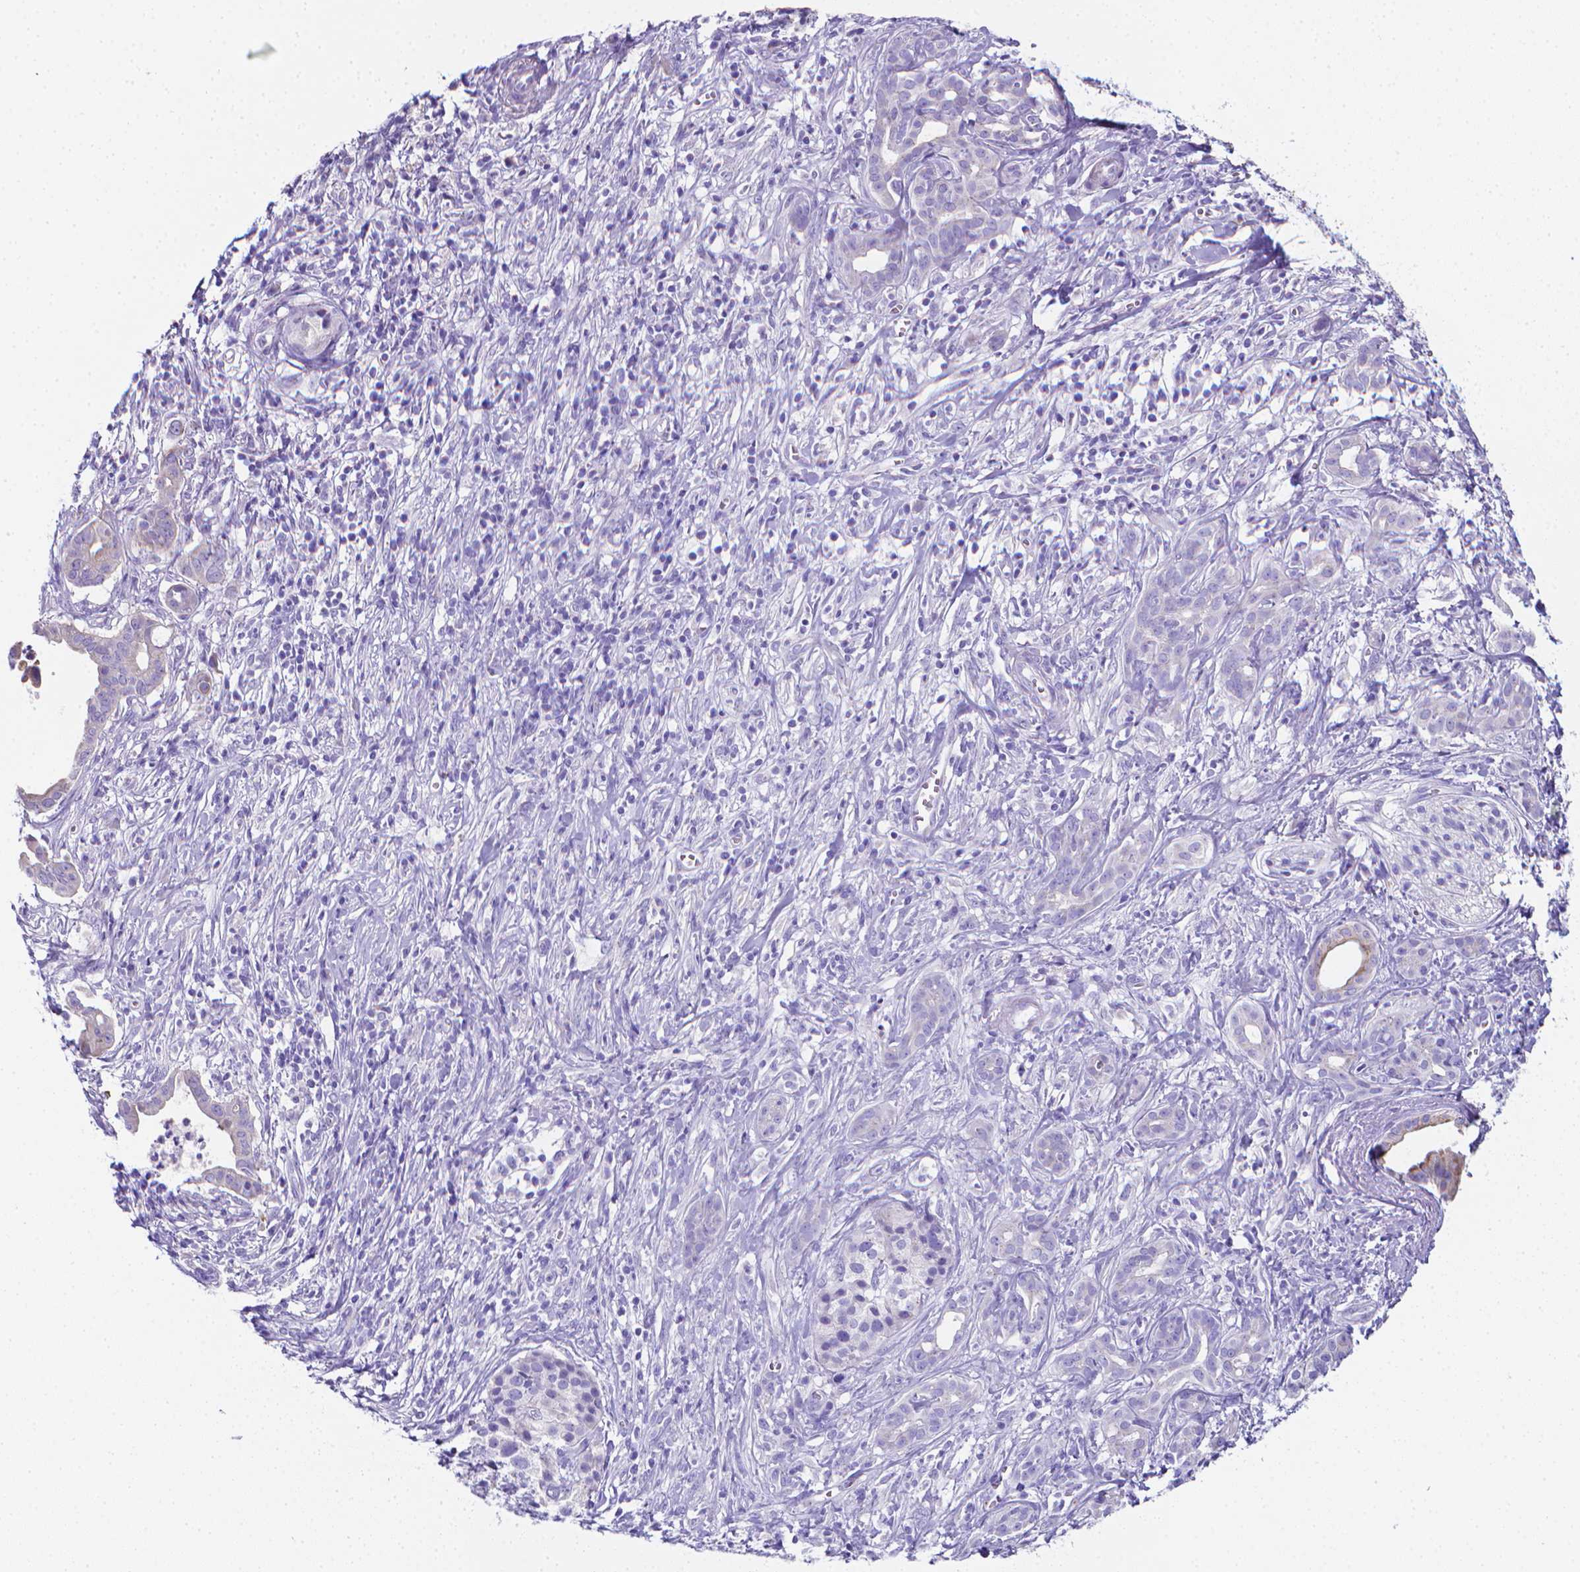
{"staining": {"intensity": "negative", "quantity": "none", "location": "none"}, "tissue": "pancreatic cancer", "cell_type": "Tumor cells", "image_type": "cancer", "snomed": [{"axis": "morphology", "description": "Adenocarcinoma, NOS"}, {"axis": "topography", "description": "Pancreas"}], "caption": "Immunohistochemistry (IHC) micrograph of neoplastic tissue: pancreatic cancer (adenocarcinoma) stained with DAB (3,3'-diaminobenzidine) displays no significant protein expression in tumor cells. The staining is performed using DAB (3,3'-diaminobenzidine) brown chromogen with nuclei counter-stained in using hematoxylin.", "gene": "LRRC73", "patient": {"sex": "male", "age": 61}}